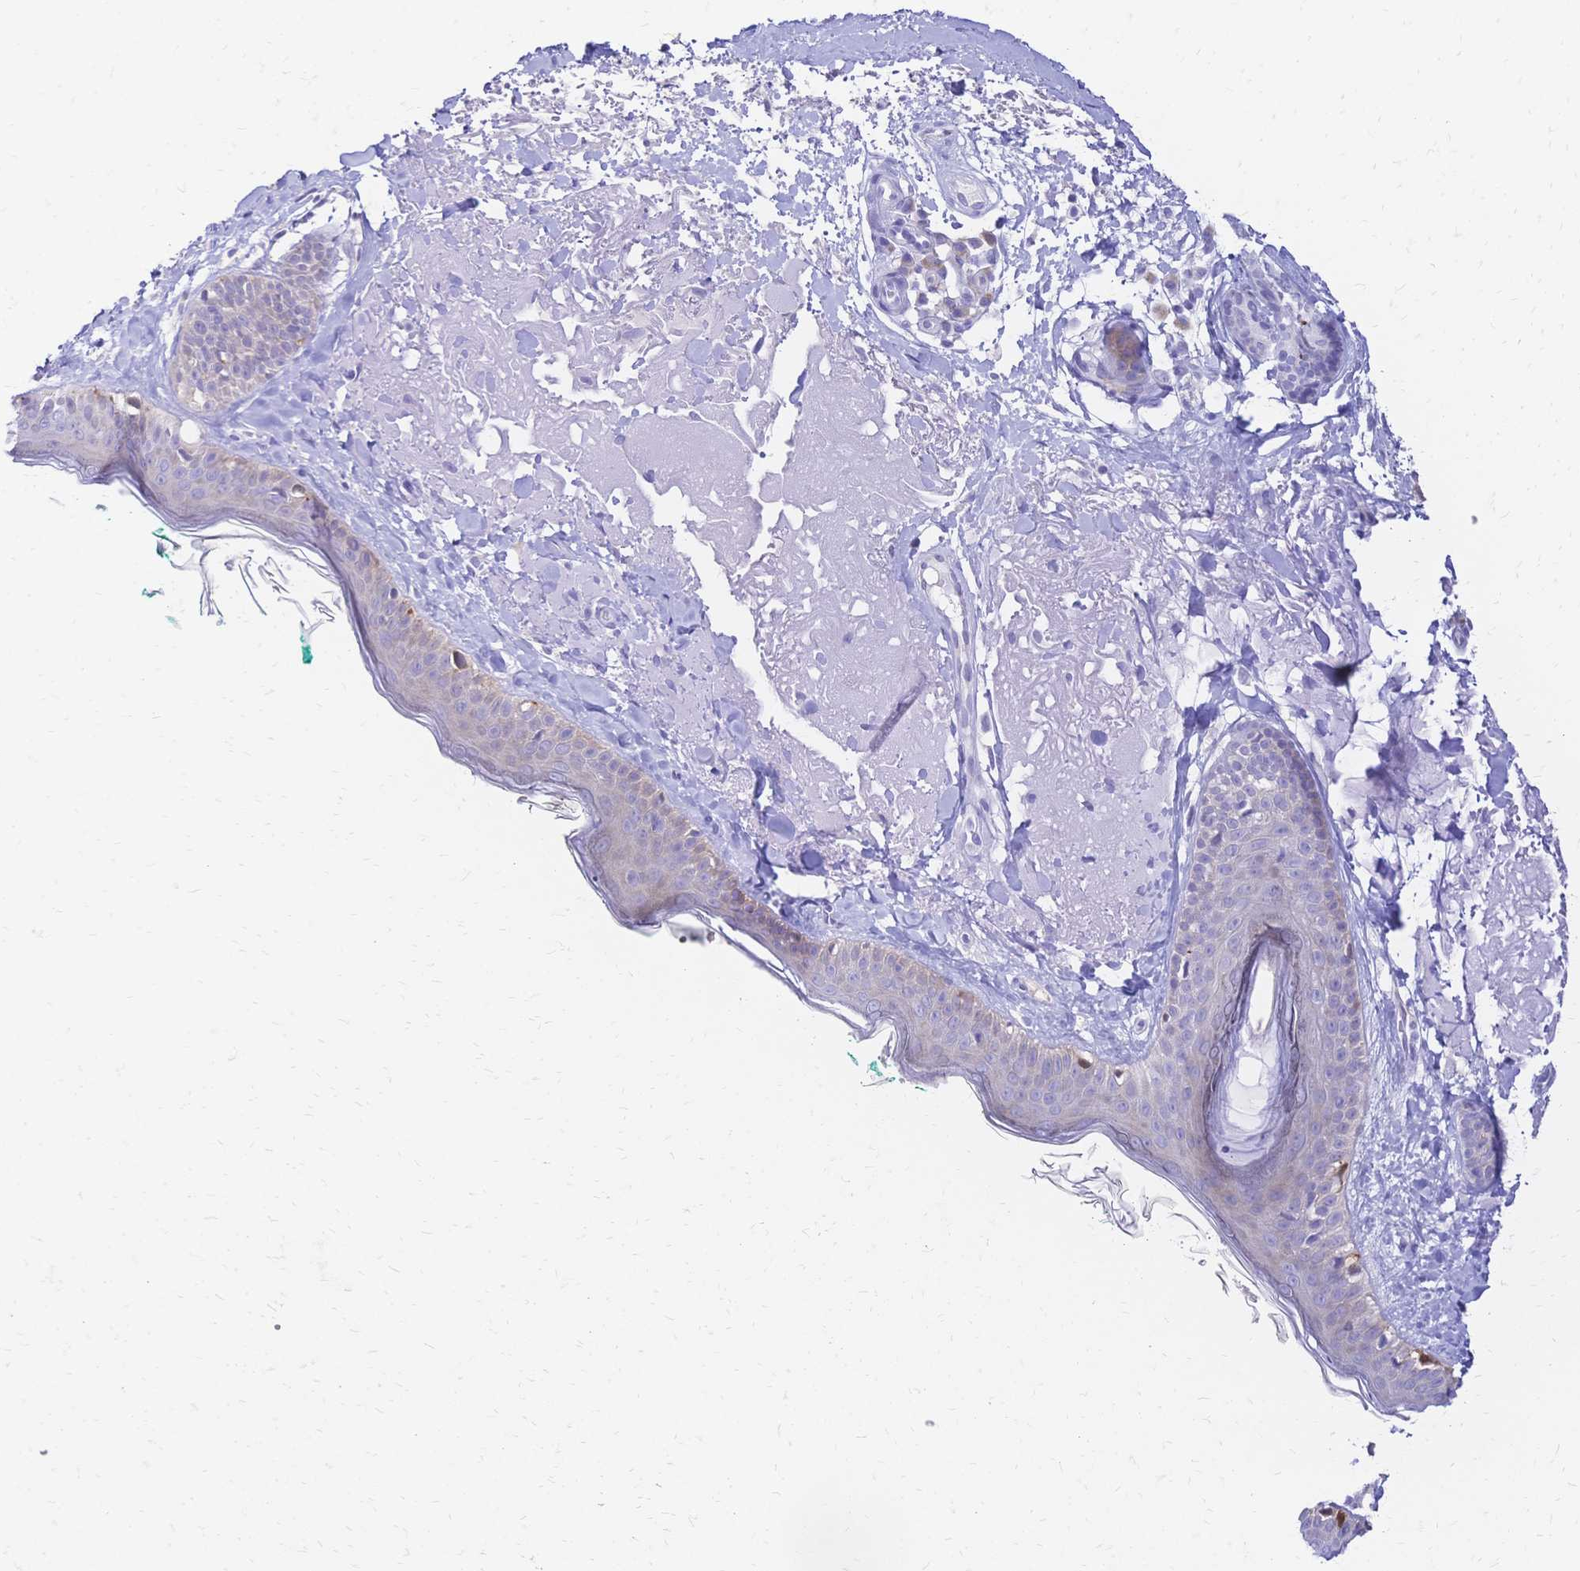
{"staining": {"intensity": "negative", "quantity": "none", "location": "none"}, "tissue": "skin", "cell_type": "Fibroblasts", "image_type": "normal", "snomed": [{"axis": "morphology", "description": "Normal tissue, NOS"}, {"axis": "topography", "description": "Skin"}], "caption": "DAB immunohistochemical staining of benign human skin displays no significant staining in fibroblasts.", "gene": "GRB7", "patient": {"sex": "male", "age": 73}}